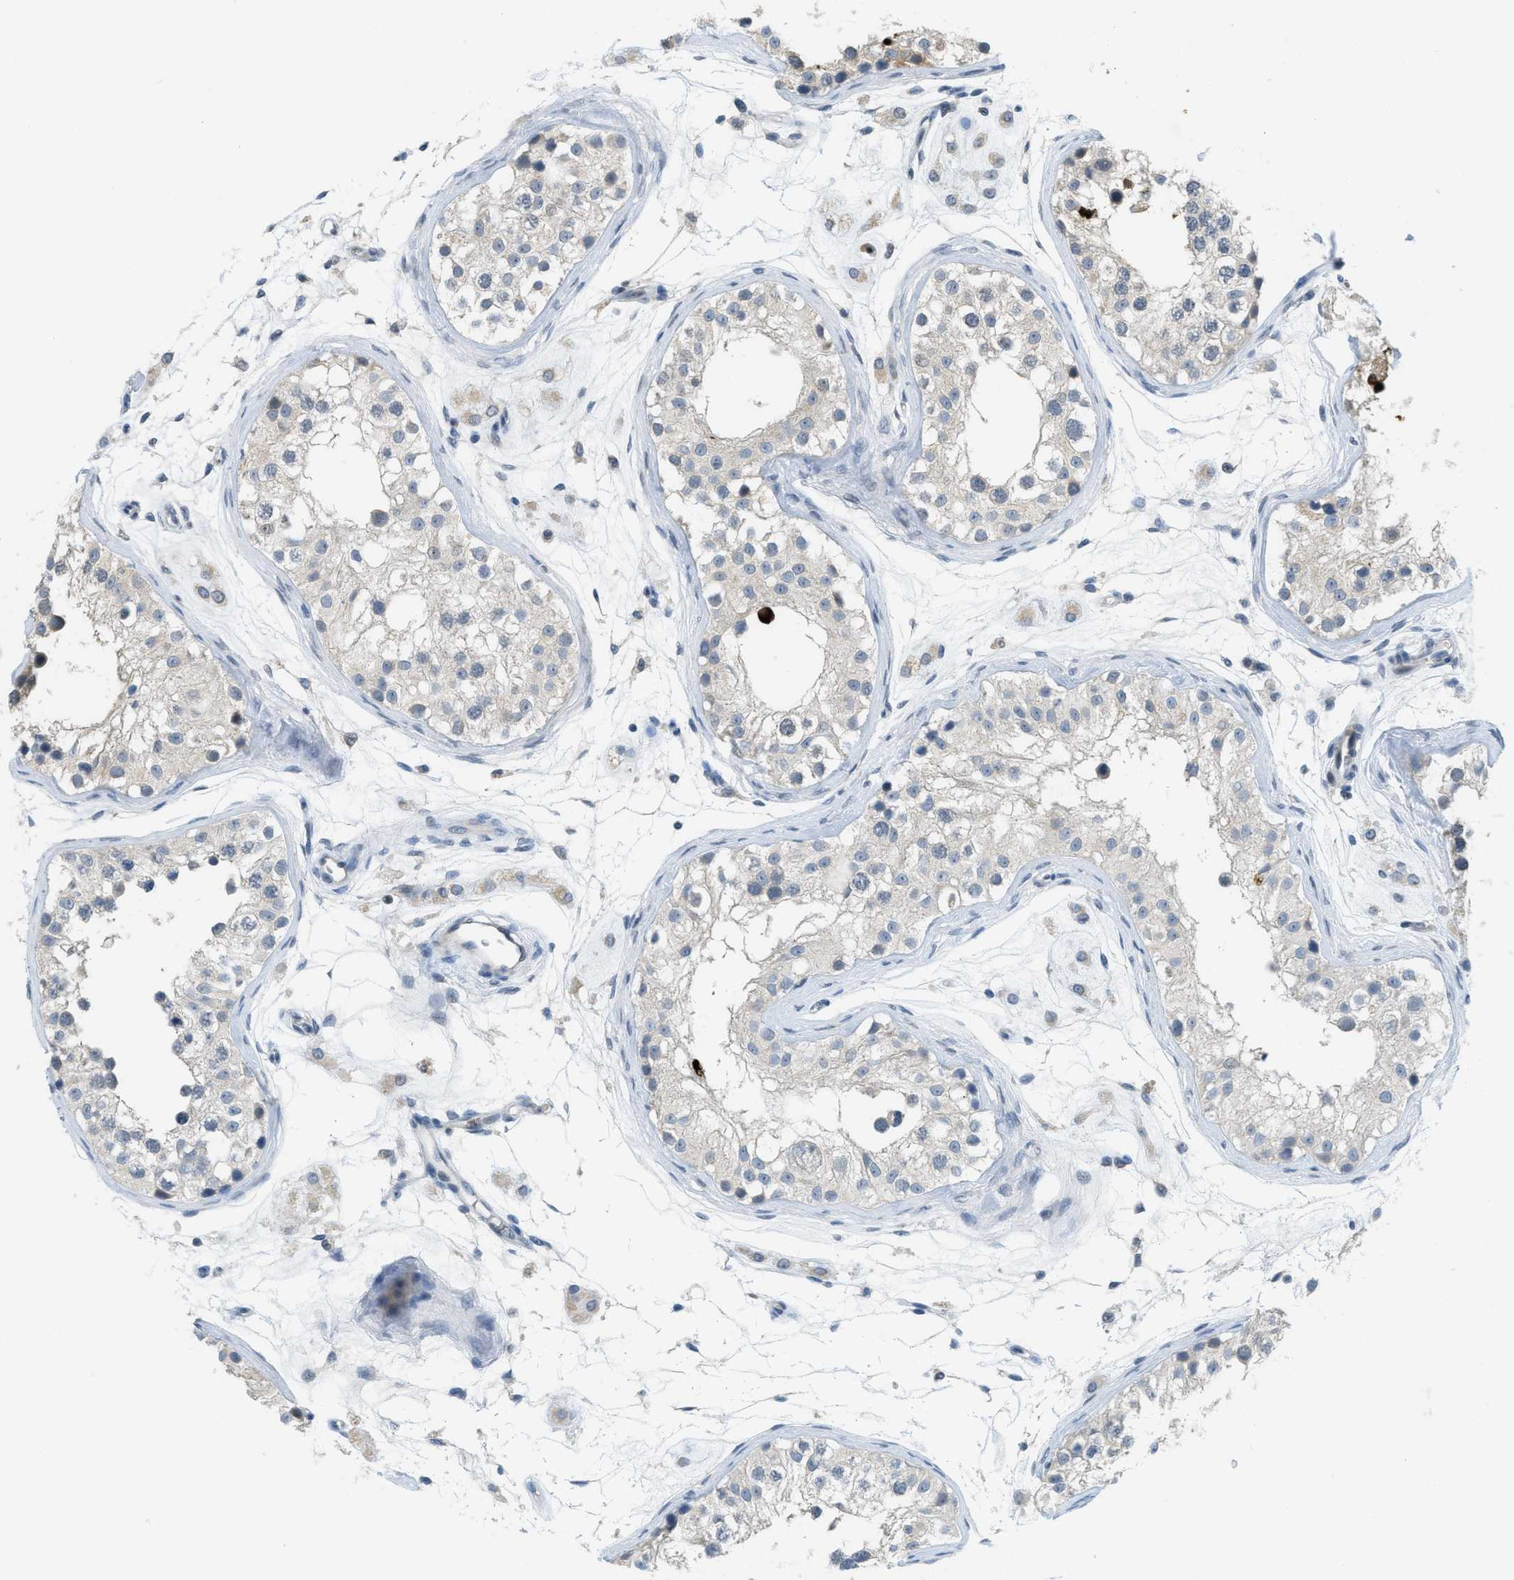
{"staining": {"intensity": "strong", "quantity": "25%-75%", "location": "cytoplasmic/membranous,nuclear"}, "tissue": "testis", "cell_type": "Cells in seminiferous ducts", "image_type": "normal", "snomed": [{"axis": "morphology", "description": "Normal tissue, NOS"}, {"axis": "morphology", "description": "Adenocarcinoma, metastatic, NOS"}, {"axis": "topography", "description": "Testis"}], "caption": "Immunohistochemistry (IHC) staining of unremarkable testis, which reveals high levels of strong cytoplasmic/membranous,nuclear staining in about 25%-75% of cells in seminiferous ducts indicating strong cytoplasmic/membranous,nuclear protein positivity. The staining was performed using DAB (brown) for protein detection and nuclei were counterstained in hematoxylin (blue).", "gene": "TXNDC2", "patient": {"sex": "male", "age": 26}}